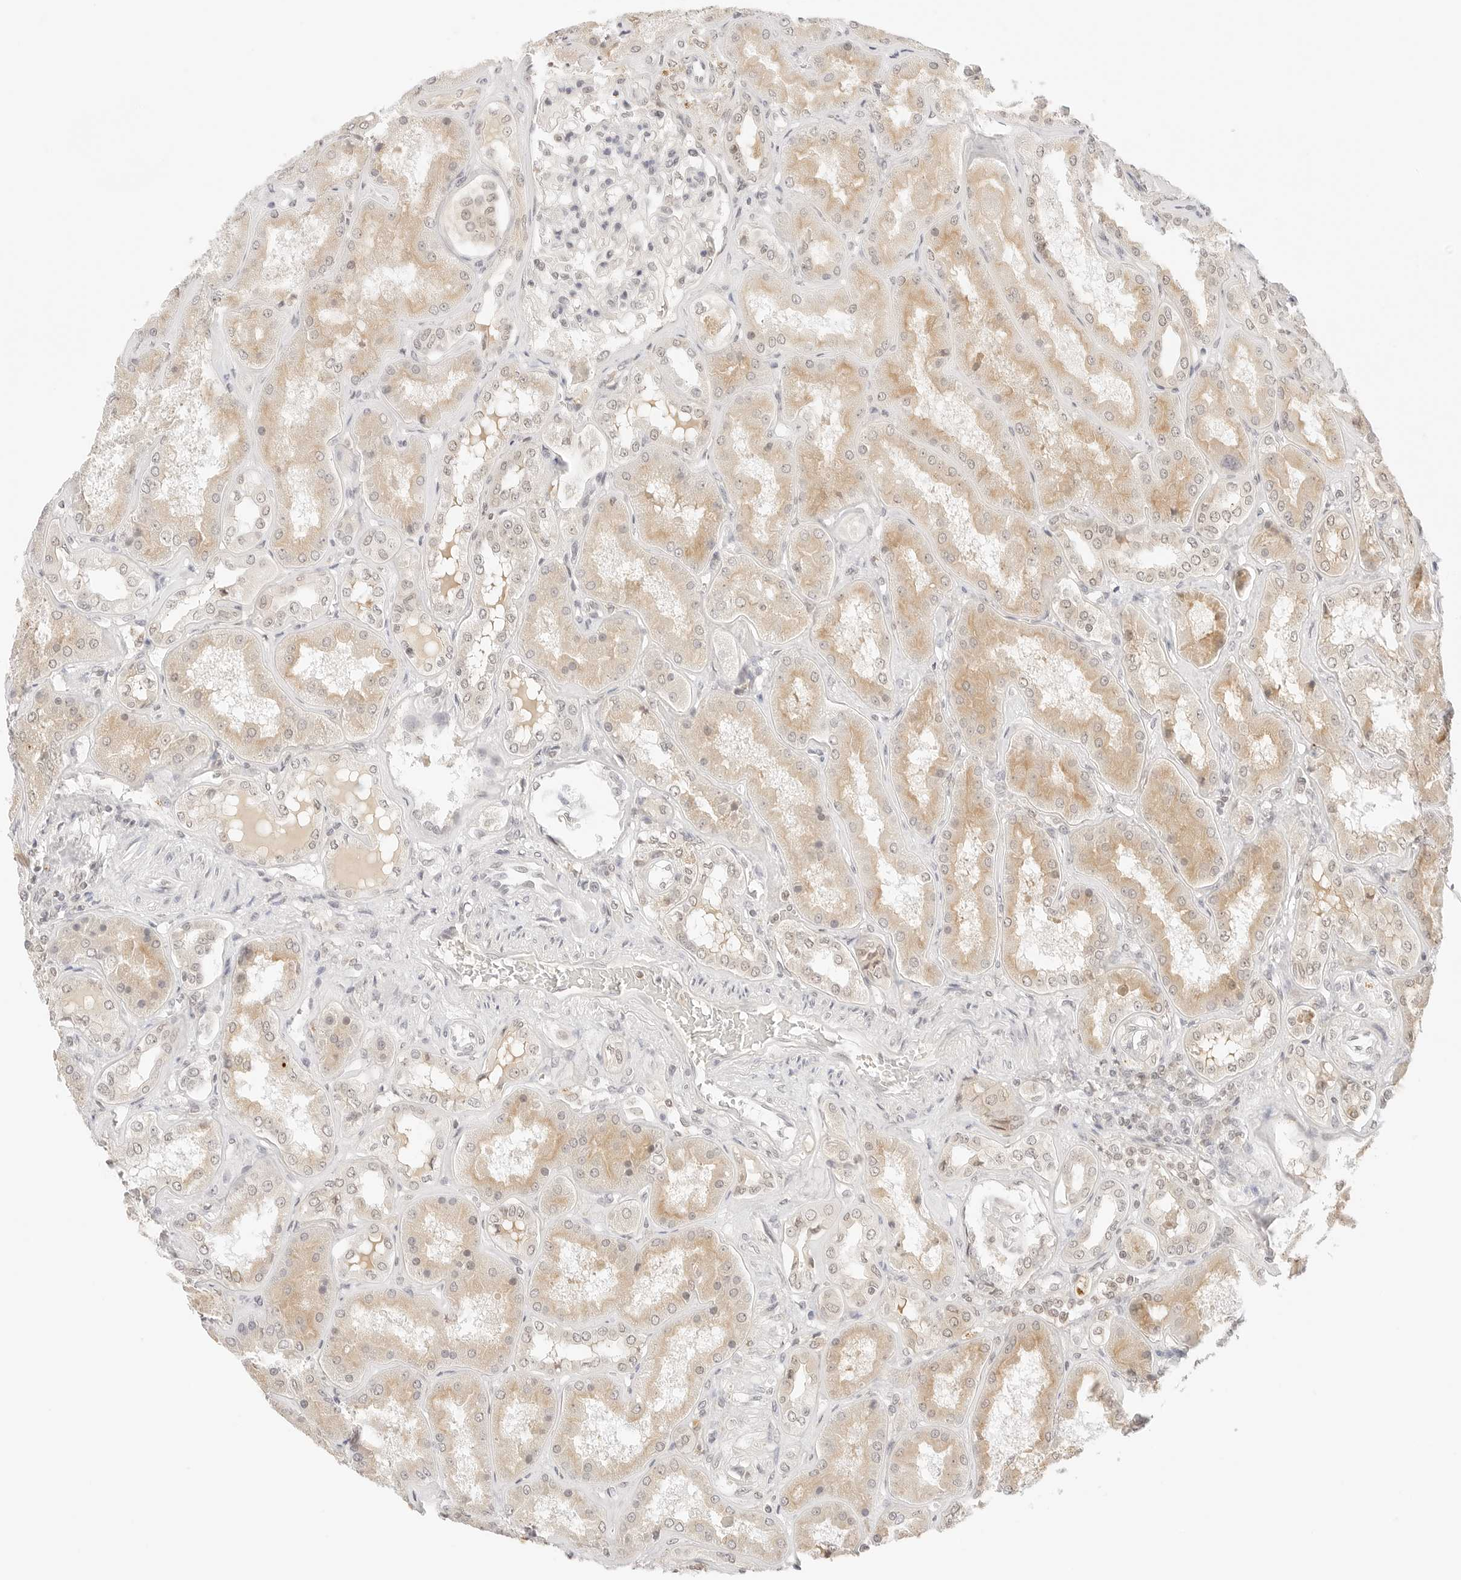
{"staining": {"intensity": "weak", "quantity": "25%-75%", "location": "nuclear"}, "tissue": "kidney", "cell_type": "Cells in glomeruli", "image_type": "normal", "snomed": [{"axis": "morphology", "description": "Normal tissue, NOS"}, {"axis": "topography", "description": "Kidney"}], "caption": "Kidney was stained to show a protein in brown. There is low levels of weak nuclear staining in about 25%-75% of cells in glomeruli. The staining is performed using DAB brown chromogen to label protein expression. The nuclei are counter-stained blue using hematoxylin.", "gene": "SEPTIN4", "patient": {"sex": "female", "age": 56}}